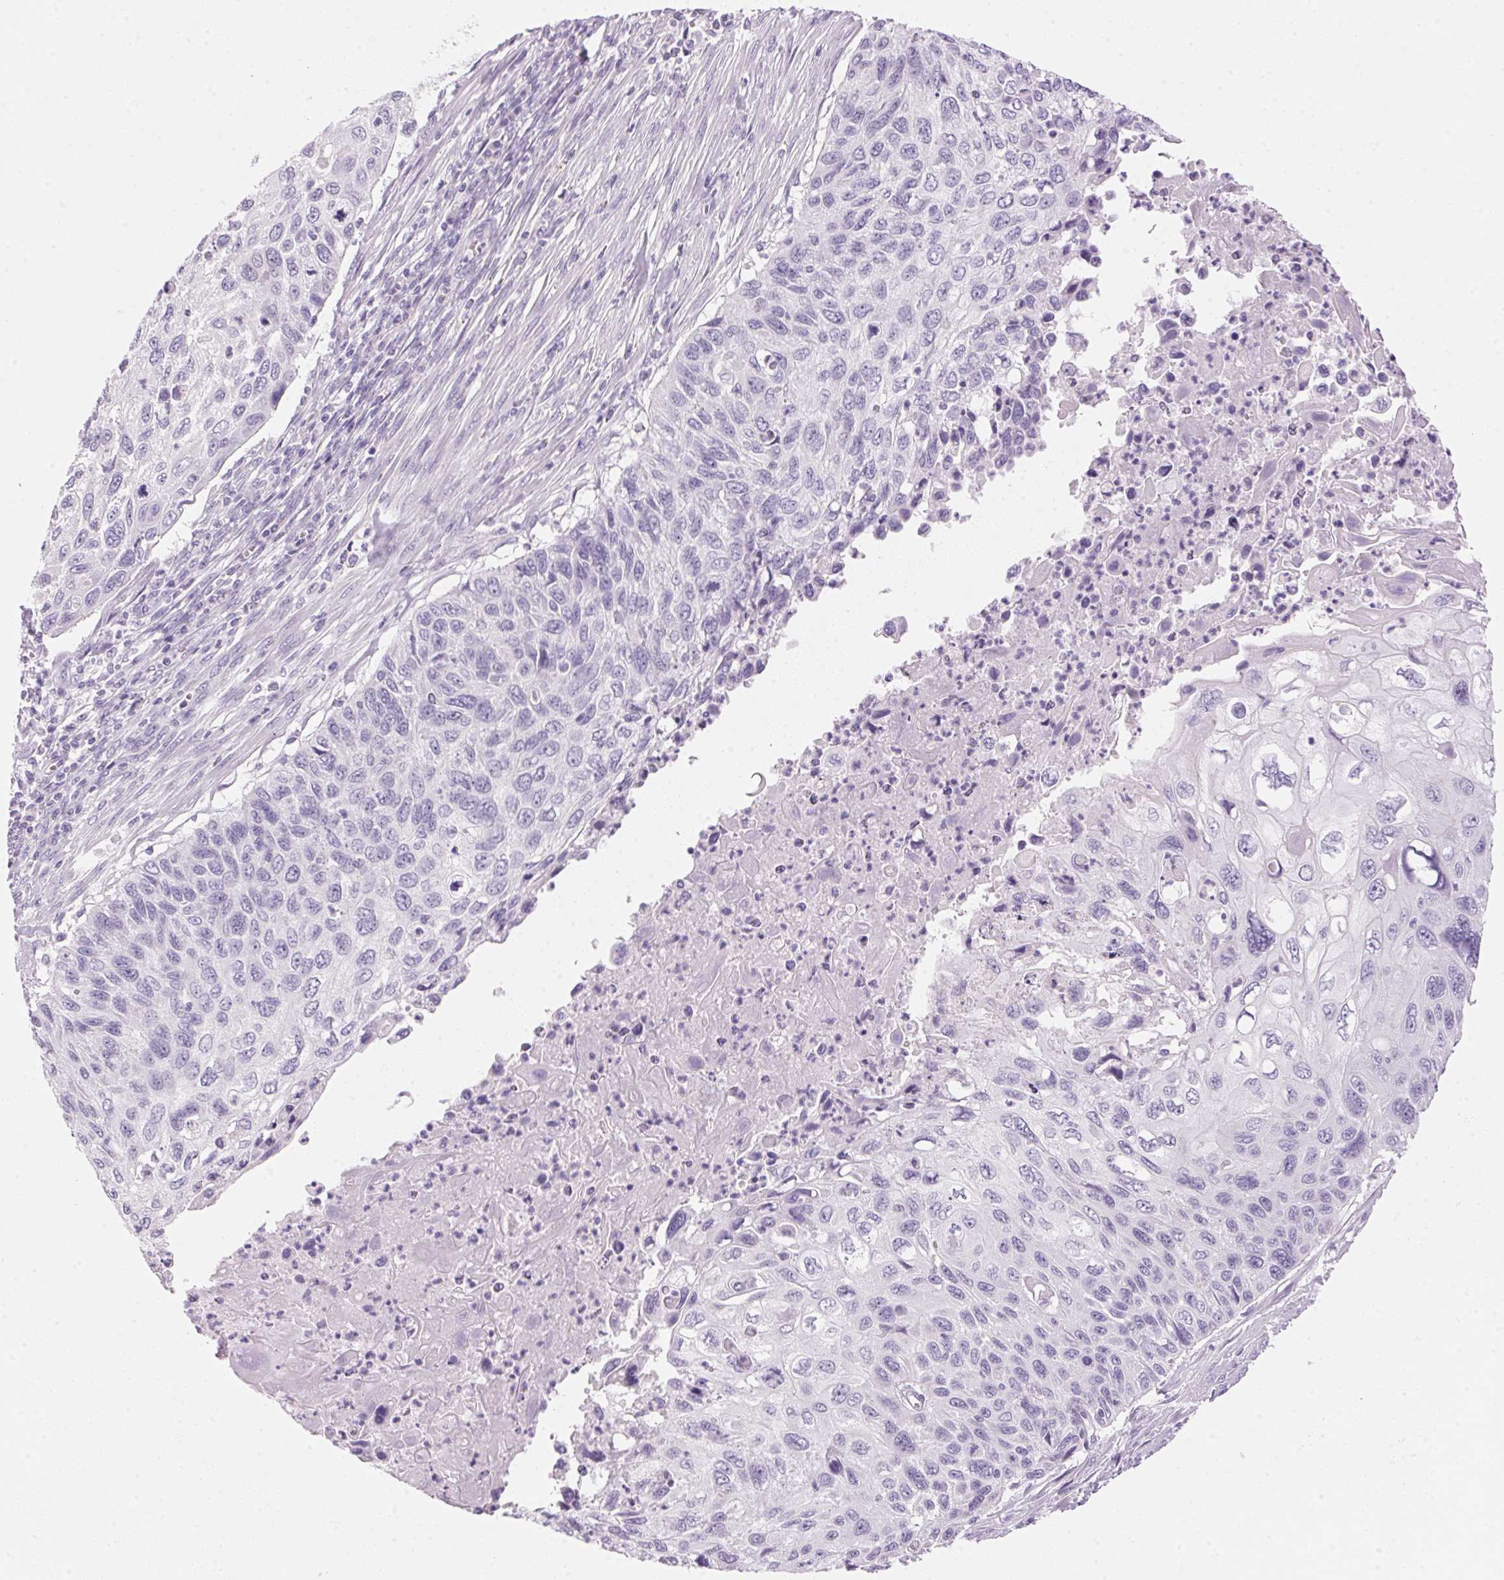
{"staining": {"intensity": "negative", "quantity": "none", "location": "none"}, "tissue": "cervical cancer", "cell_type": "Tumor cells", "image_type": "cancer", "snomed": [{"axis": "morphology", "description": "Squamous cell carcinoma, NOS"}, {"axis": "topography", "description": "Cervix"}], "caption": "There is no significant positivity in tumor cells of squamous cell carcinoma (cervical).", "gene": "HSD17B2", "patient": {"sex": "female", "age": 70}}